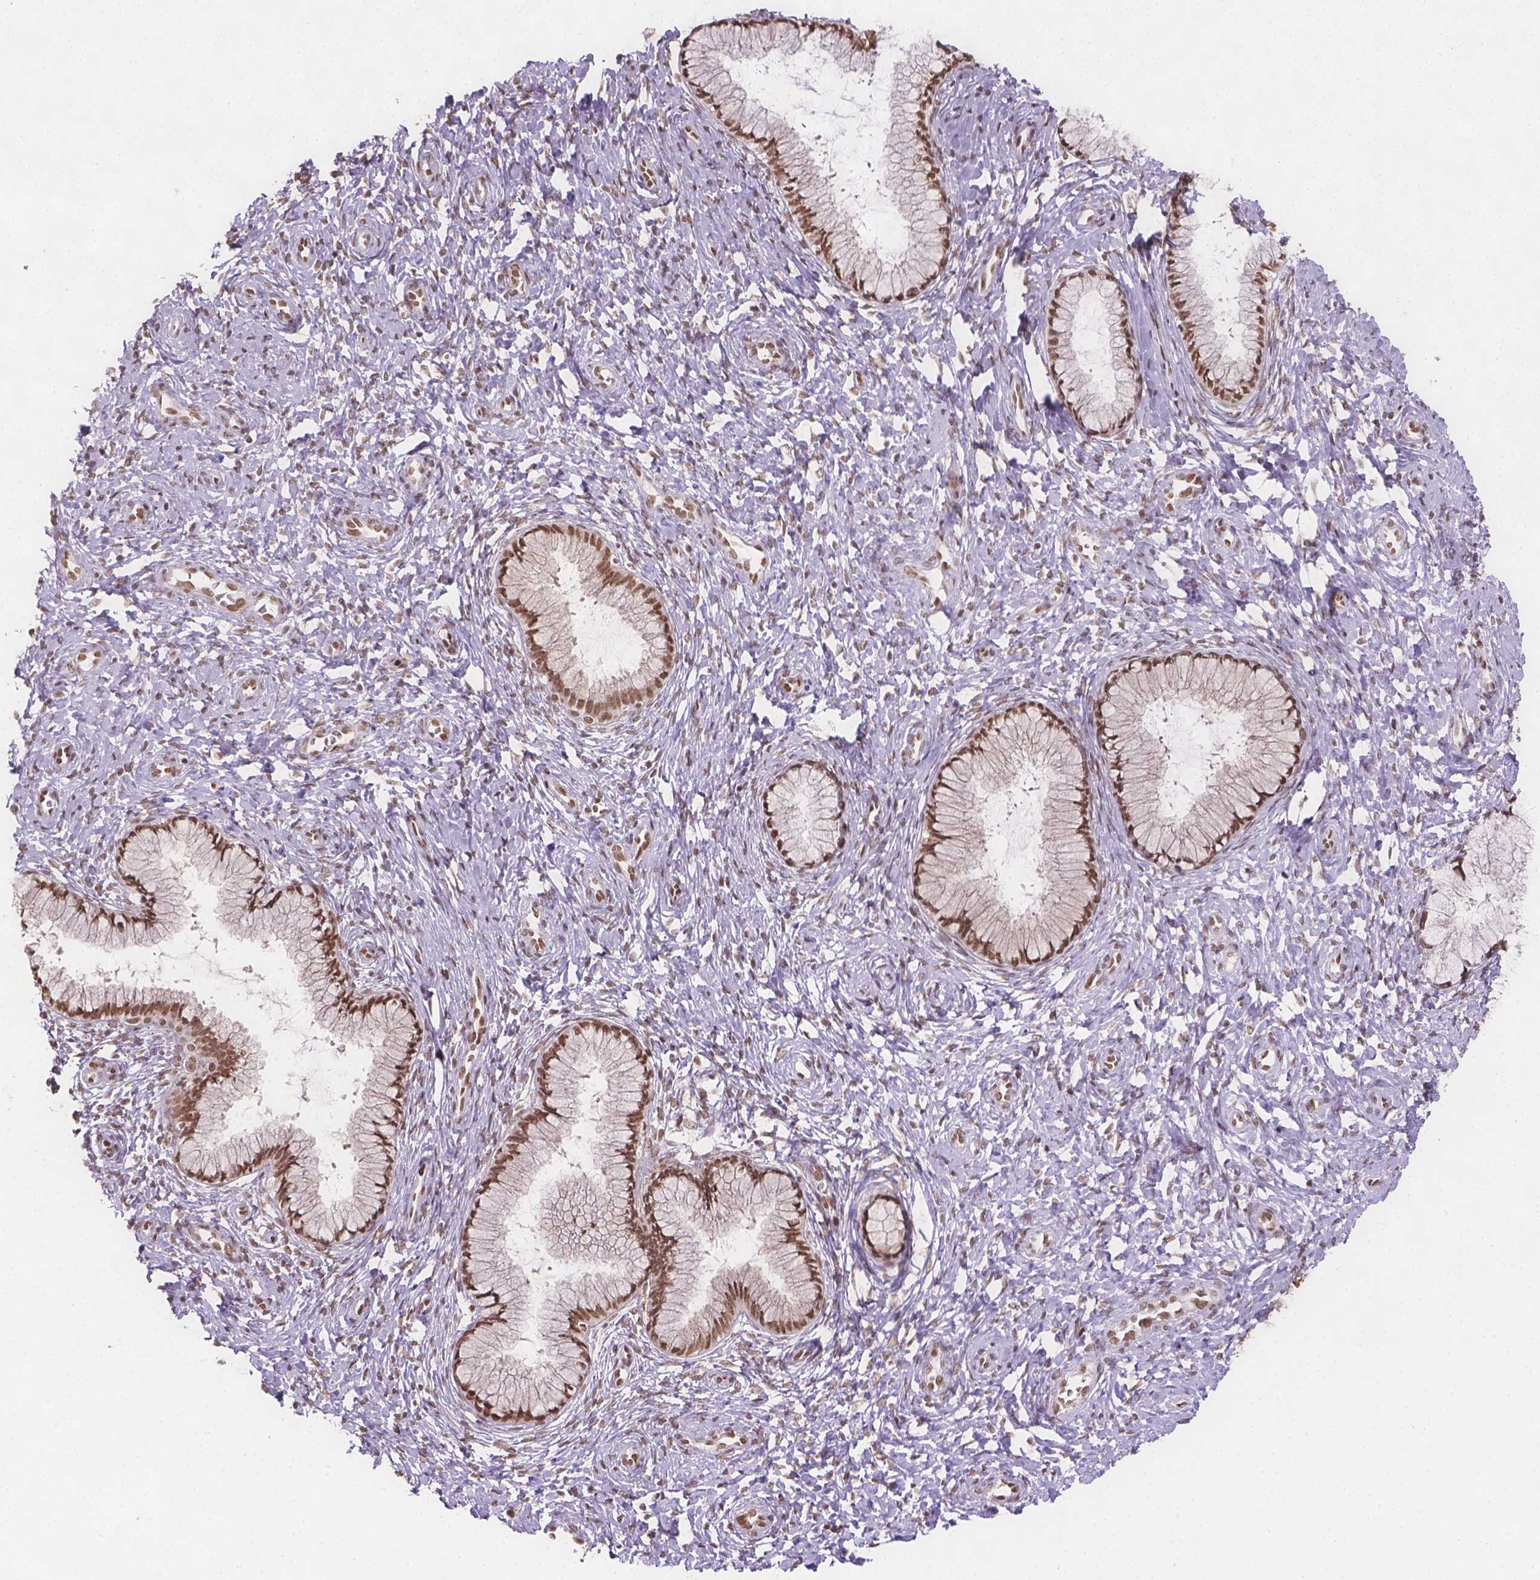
{"staining": {"intensity": "strong", "quantity": ">75%", "location": "nuclear"}, "tissue": "cervix", "cell_type": "Glandular cells", "image_type": "normal", "snomed": [{"axis": "morphology", "description": "Normal tissue, NOS"}, {"axis": "topography", "description": "Cervix"}], "caption": "An IHC histopathology image of unremarkable tissue is shown. Protein staining in brown highlights strong nuclear positivity in cervix within glandular cells.", "gene": "FANCE", "patient": {"sex": "female", "age": 37}}